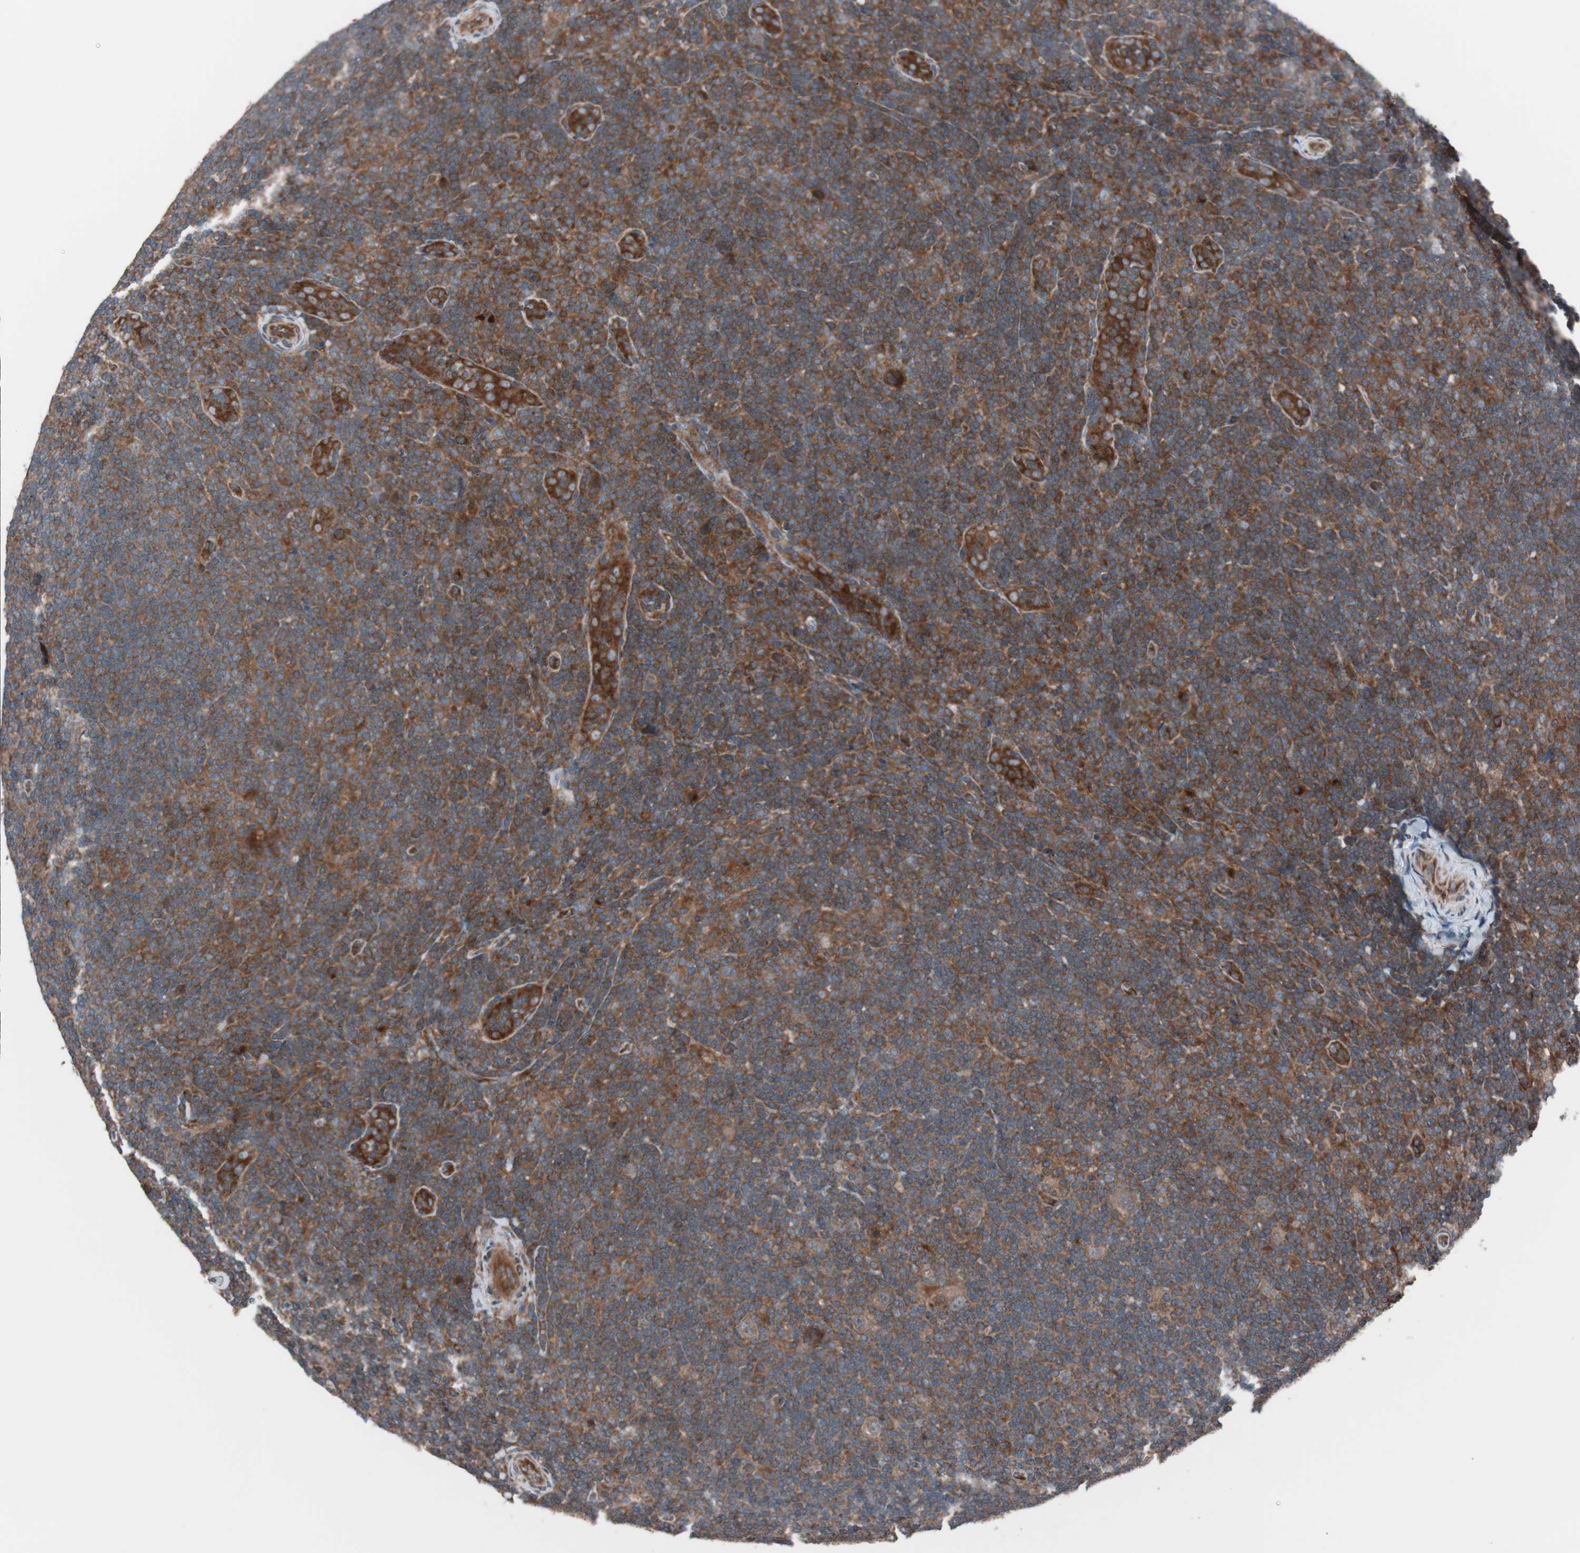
{"staining": {"intensity": "weak", "quantity": ">75%", "location": "cytoplasmic/membranous"}, "tissue": "lymphoma", "cell_type": "Tumor cells", "image_type": "cancer", "snomed": [{"axis": "morphology", "description": "Hodgkin's disease, NOS"}, {"axis": "topography", "description": "Lymph node"}], "caption": "Weak cytoplasmic/membranous staining is identified in approximately >75% of tumor cells in Hodgkin's disease.", "gene": "SEC31A", "patient": {"sex": "female", "age": 57}}